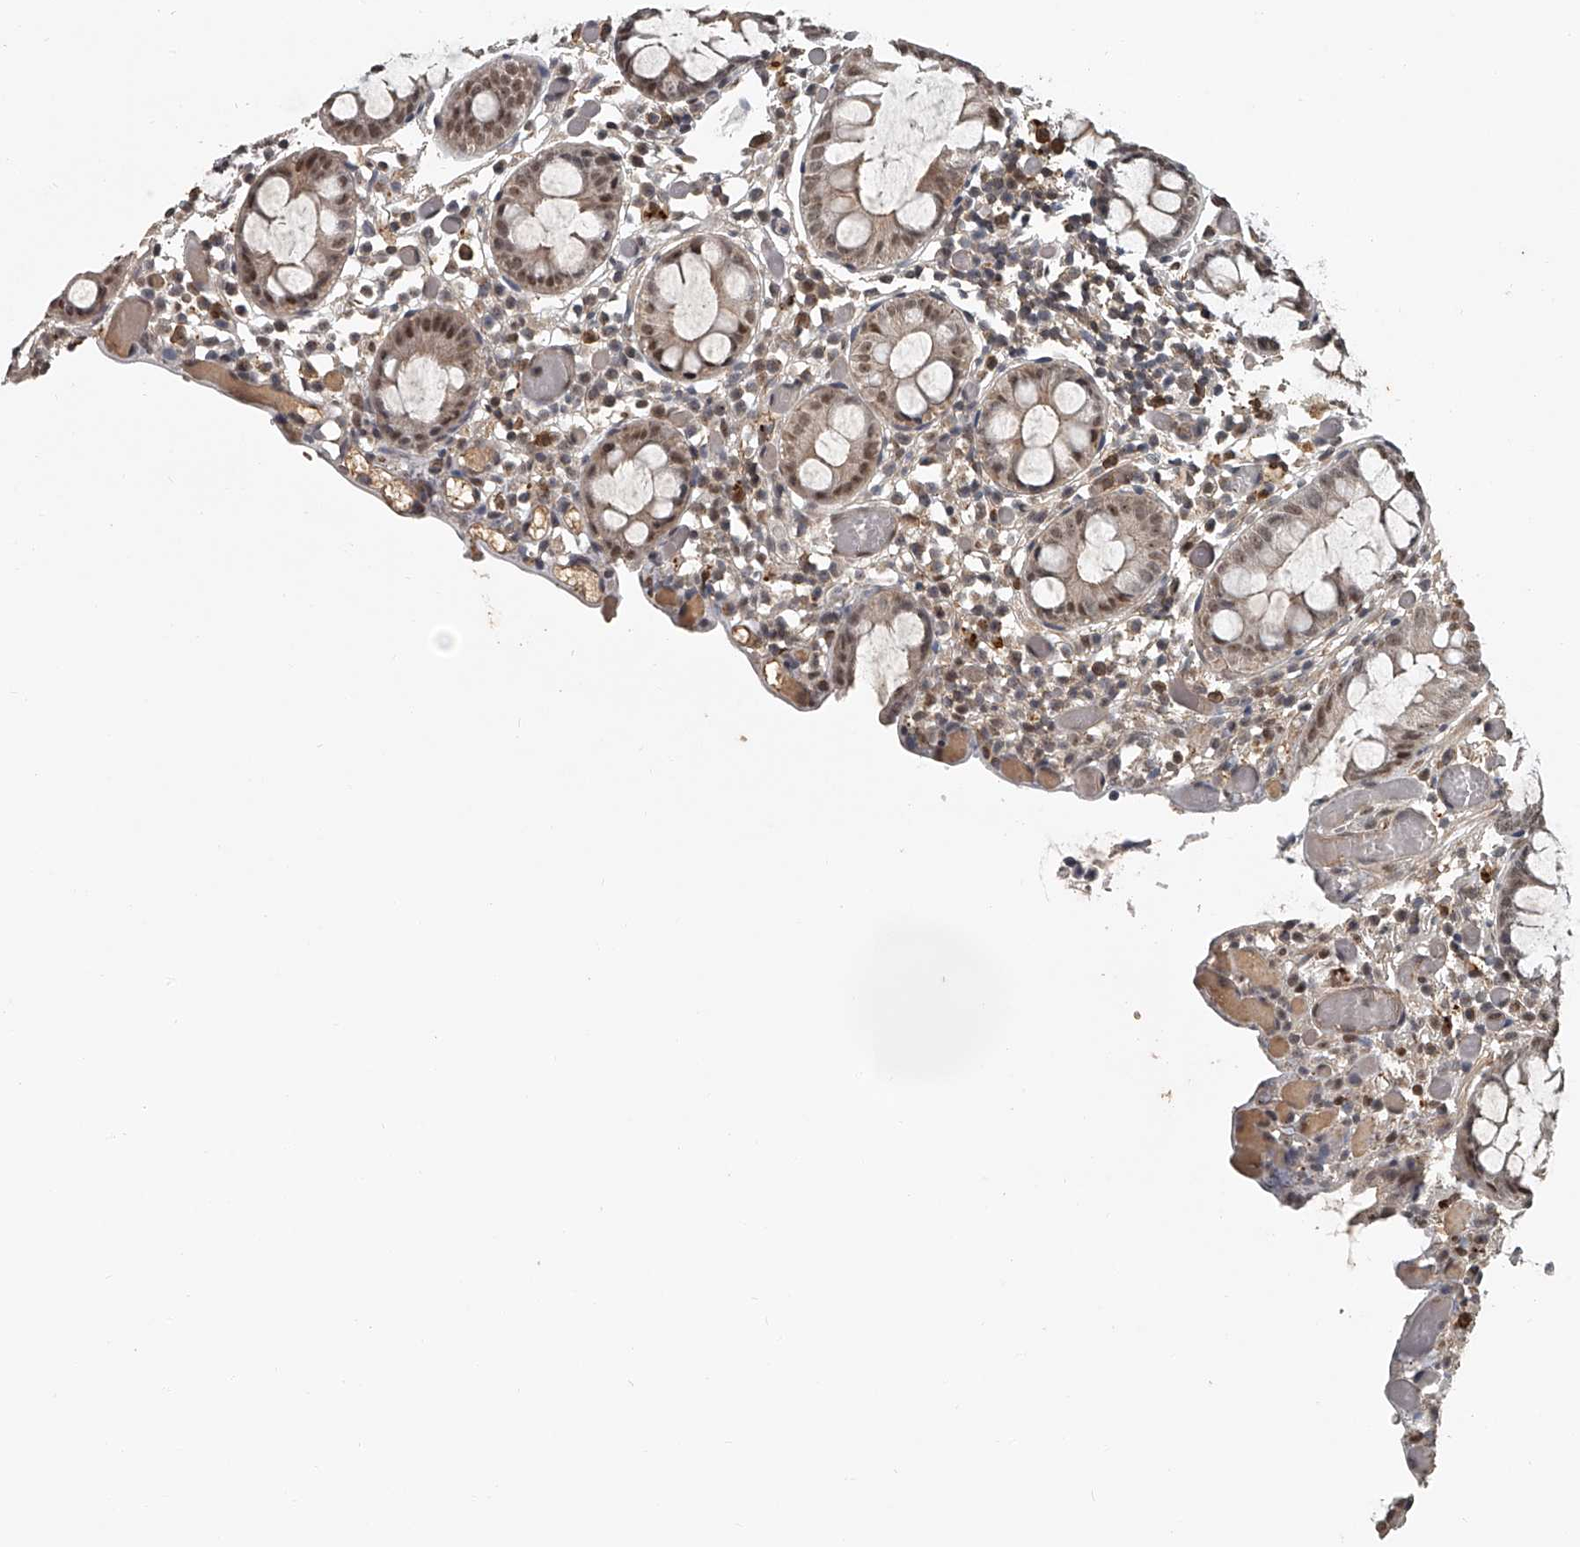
{"staining": {"intensity": "moderate", "quantity": ">75%", "location": "cytoplasmic/membranous"}, "tissue": "colon", "cell_type": "Endothelial cells", "image_type": "normal", "snomed": [{"axis": "morphology", "description": "Normal tissue, NOS"}, {"axis": "topography", "description": "Colon"}], "caption": "Endothelial cells show moderate cytoplasmic/membranous staining in about >75% of cells in normal colon.", "gene": "PLEKHG1", "patient": {"sex": "male", "age": 14}}